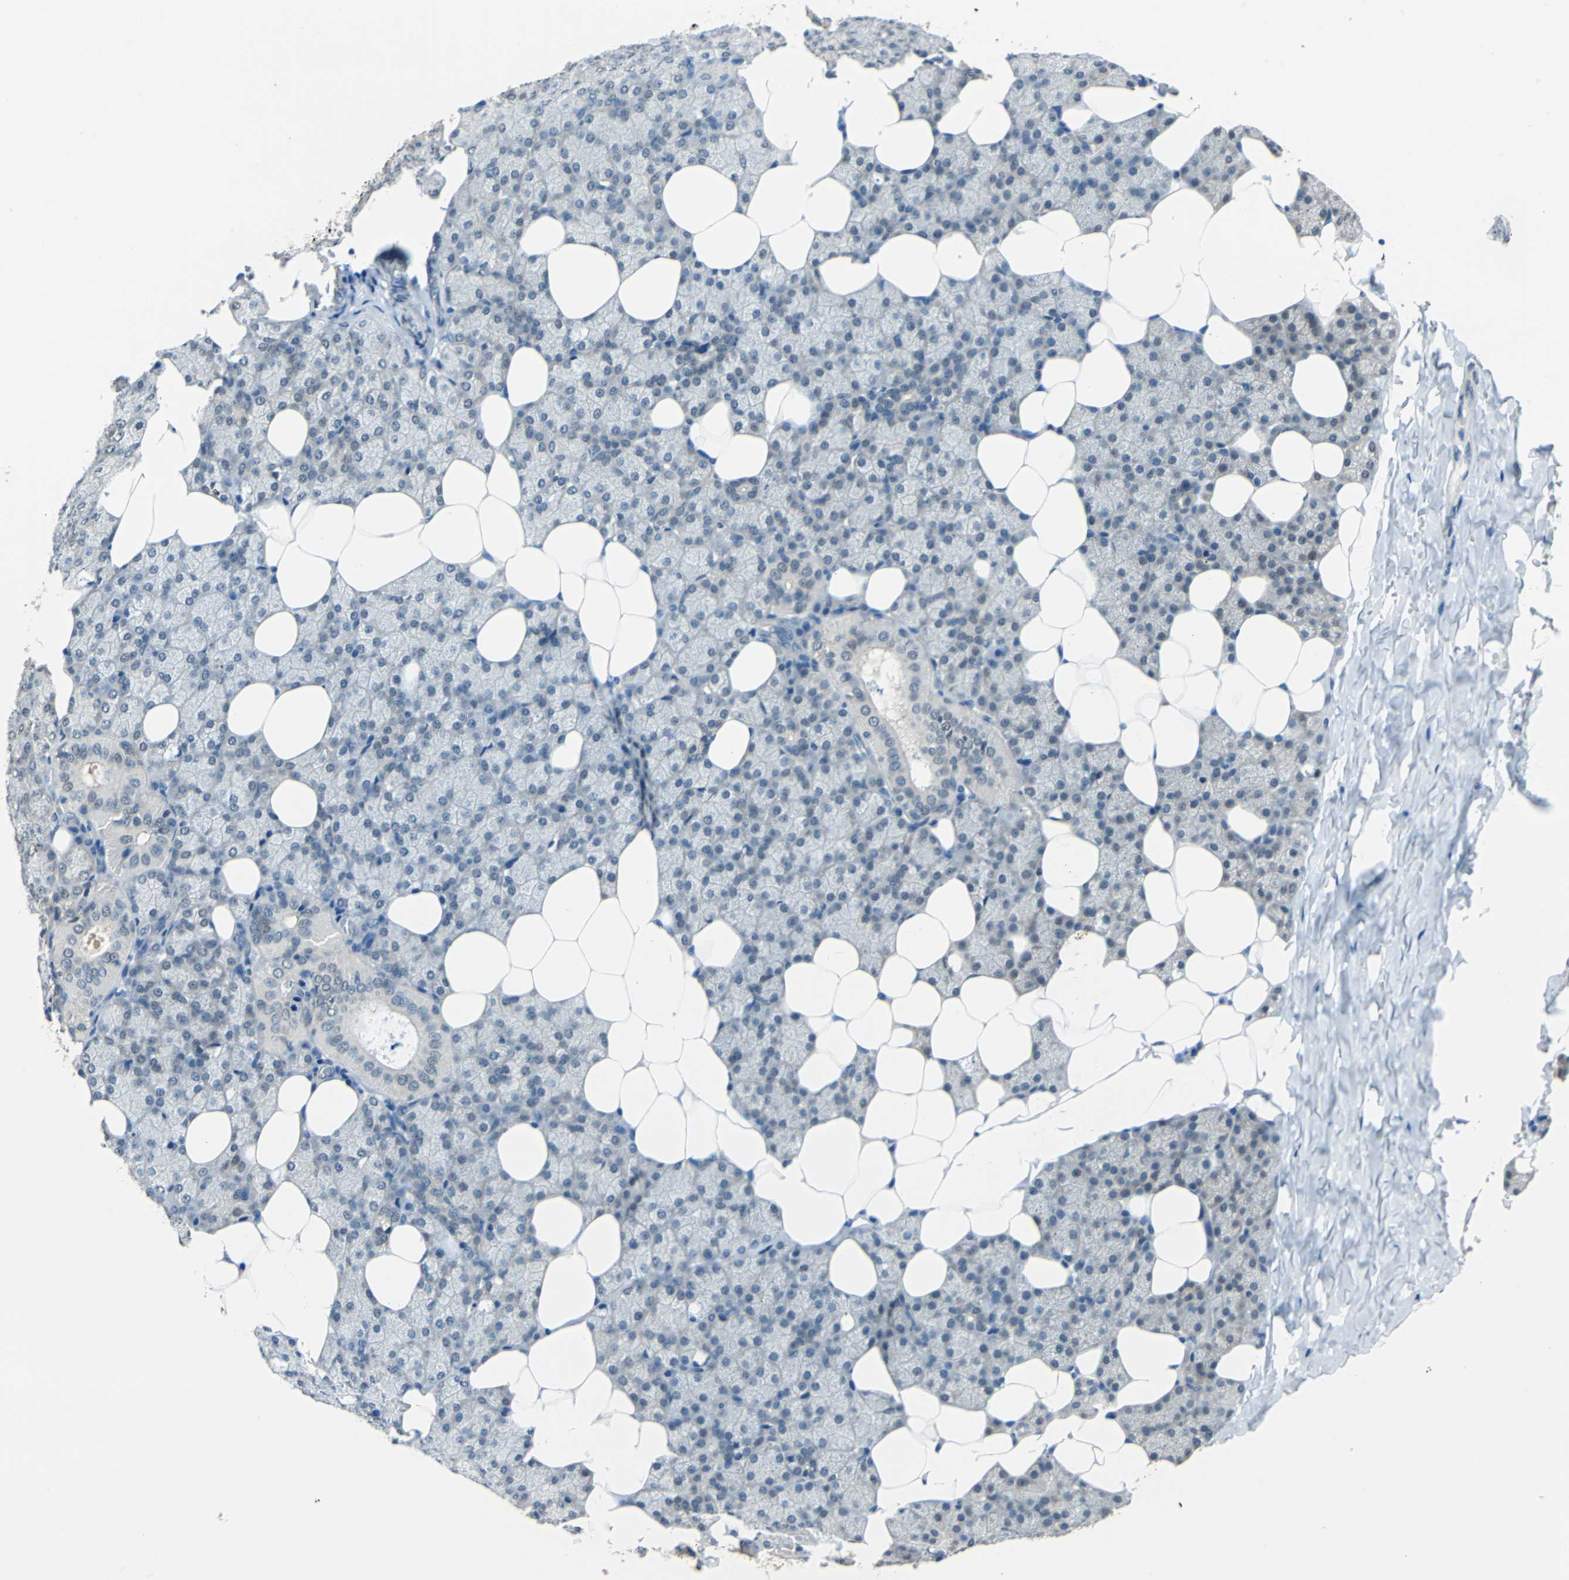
{"staining": {"intensity": "weak", "quantity": "<25%", "location": "cytoplasmic/membranous"}, "tissue": "salivary gland", "cell_type": "Glandular cells", "image_type": "normal", "snomed": [{"axis": "morphology", "description": "Normal tissue, NOS"}, {"axis": "topography", "description": "Lymph node"}, {"axis": "topography", "description": "Salivary gland"}], "caption": "IHC image of normal salivary gland: salivary gland stained with DAB displays no significant protein expression in glandular cells. Nuclei are stained in blue.", "gene": "FKBP4", "patient": {"sex": "male", "age": 8}}